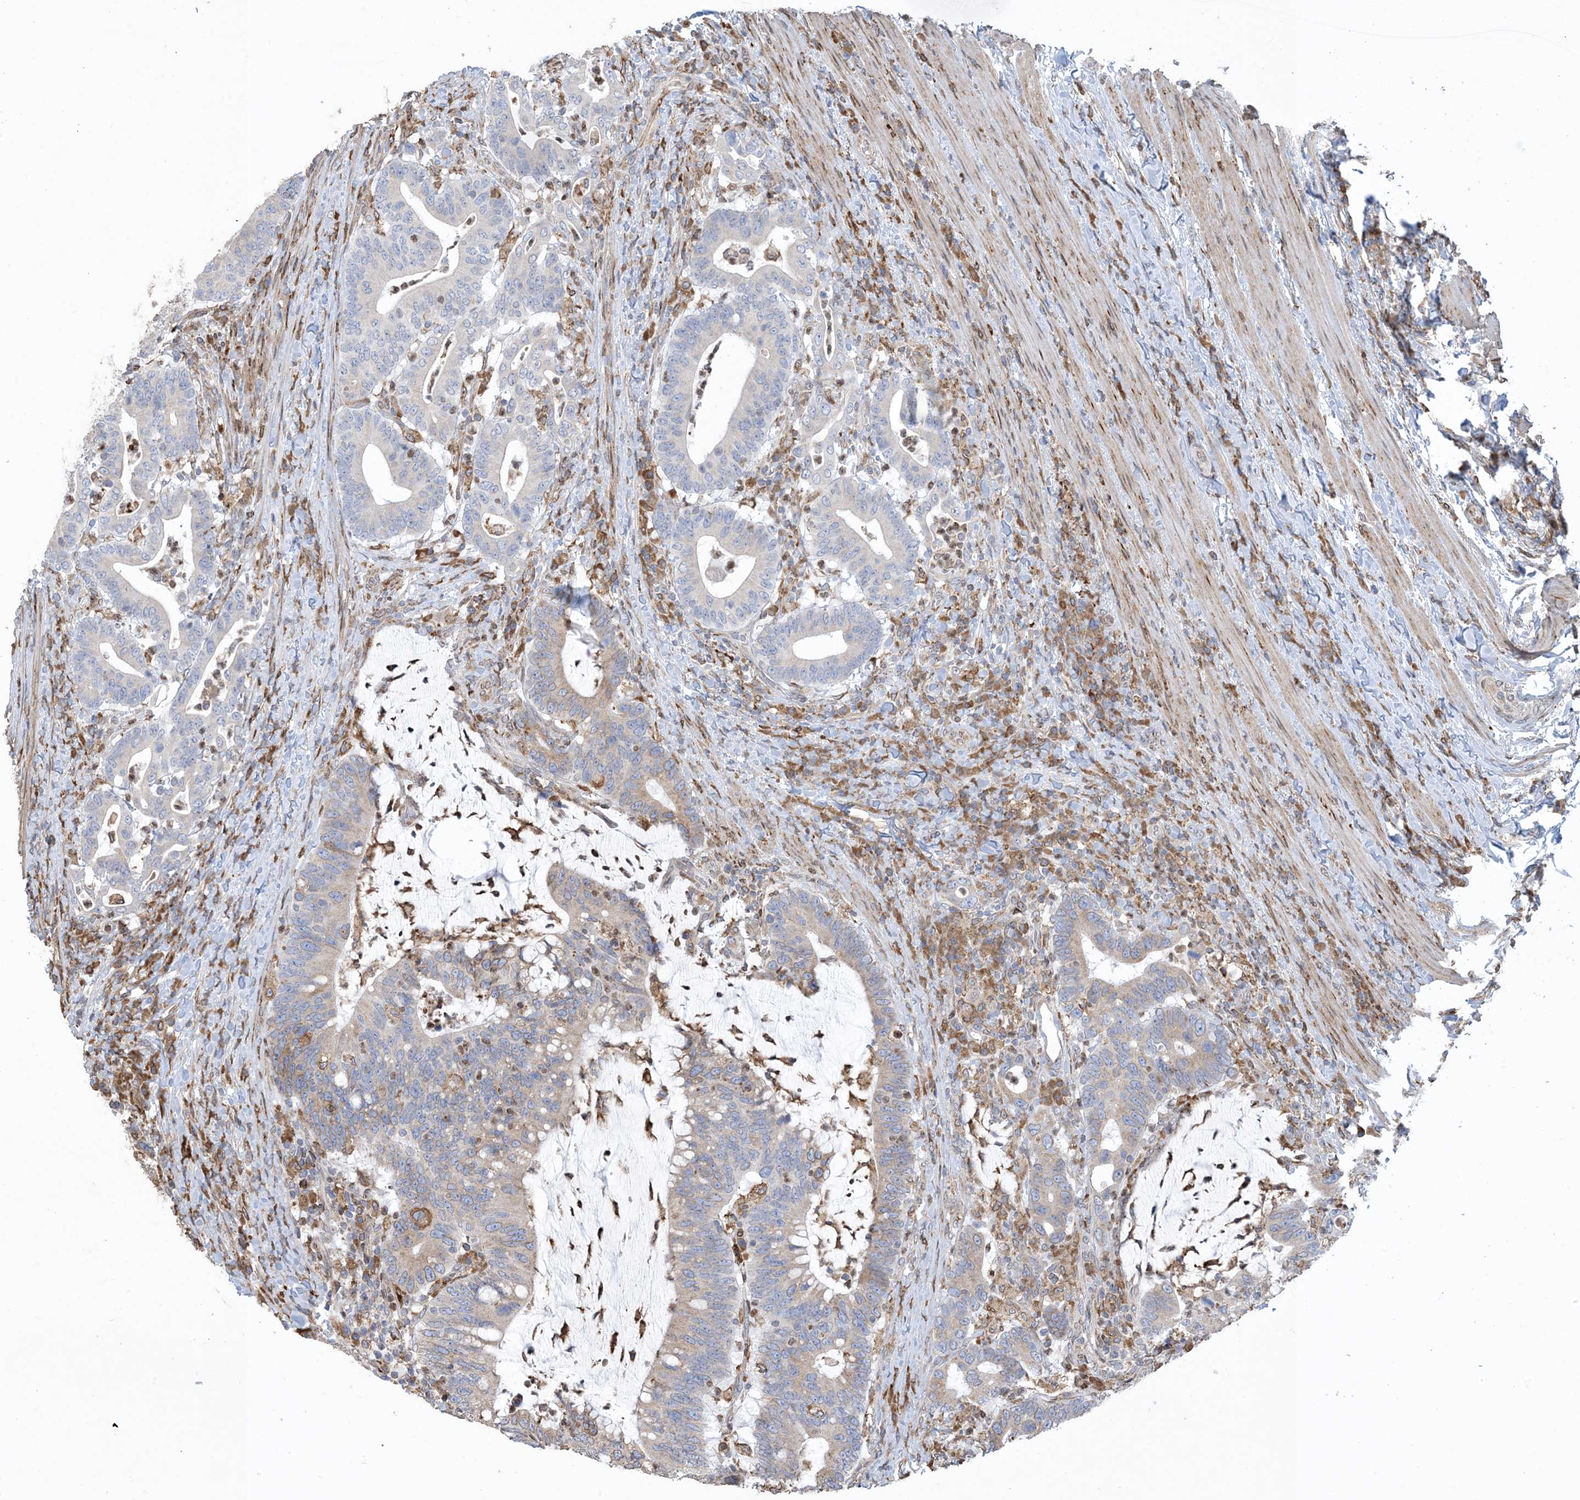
{"staining": {"intensity": "weak", "quantity": "<25%", "location": "cytoplasmic/membranous"}, "tissue": "colorectal cancer", "cell_type": "Tumor cells", "image_type": "cancer", "snomed": [{"axis": "morphology", "description": "Adenocarcinoma, NOS"}, {"axis": "topography", "description": "Colon"}], "caption": "Protein analysis of colorectal cancer displays no significant expression in tumor cells.", "gene": "SHANK1", "patient": {"sex": "female", "age": 66}}